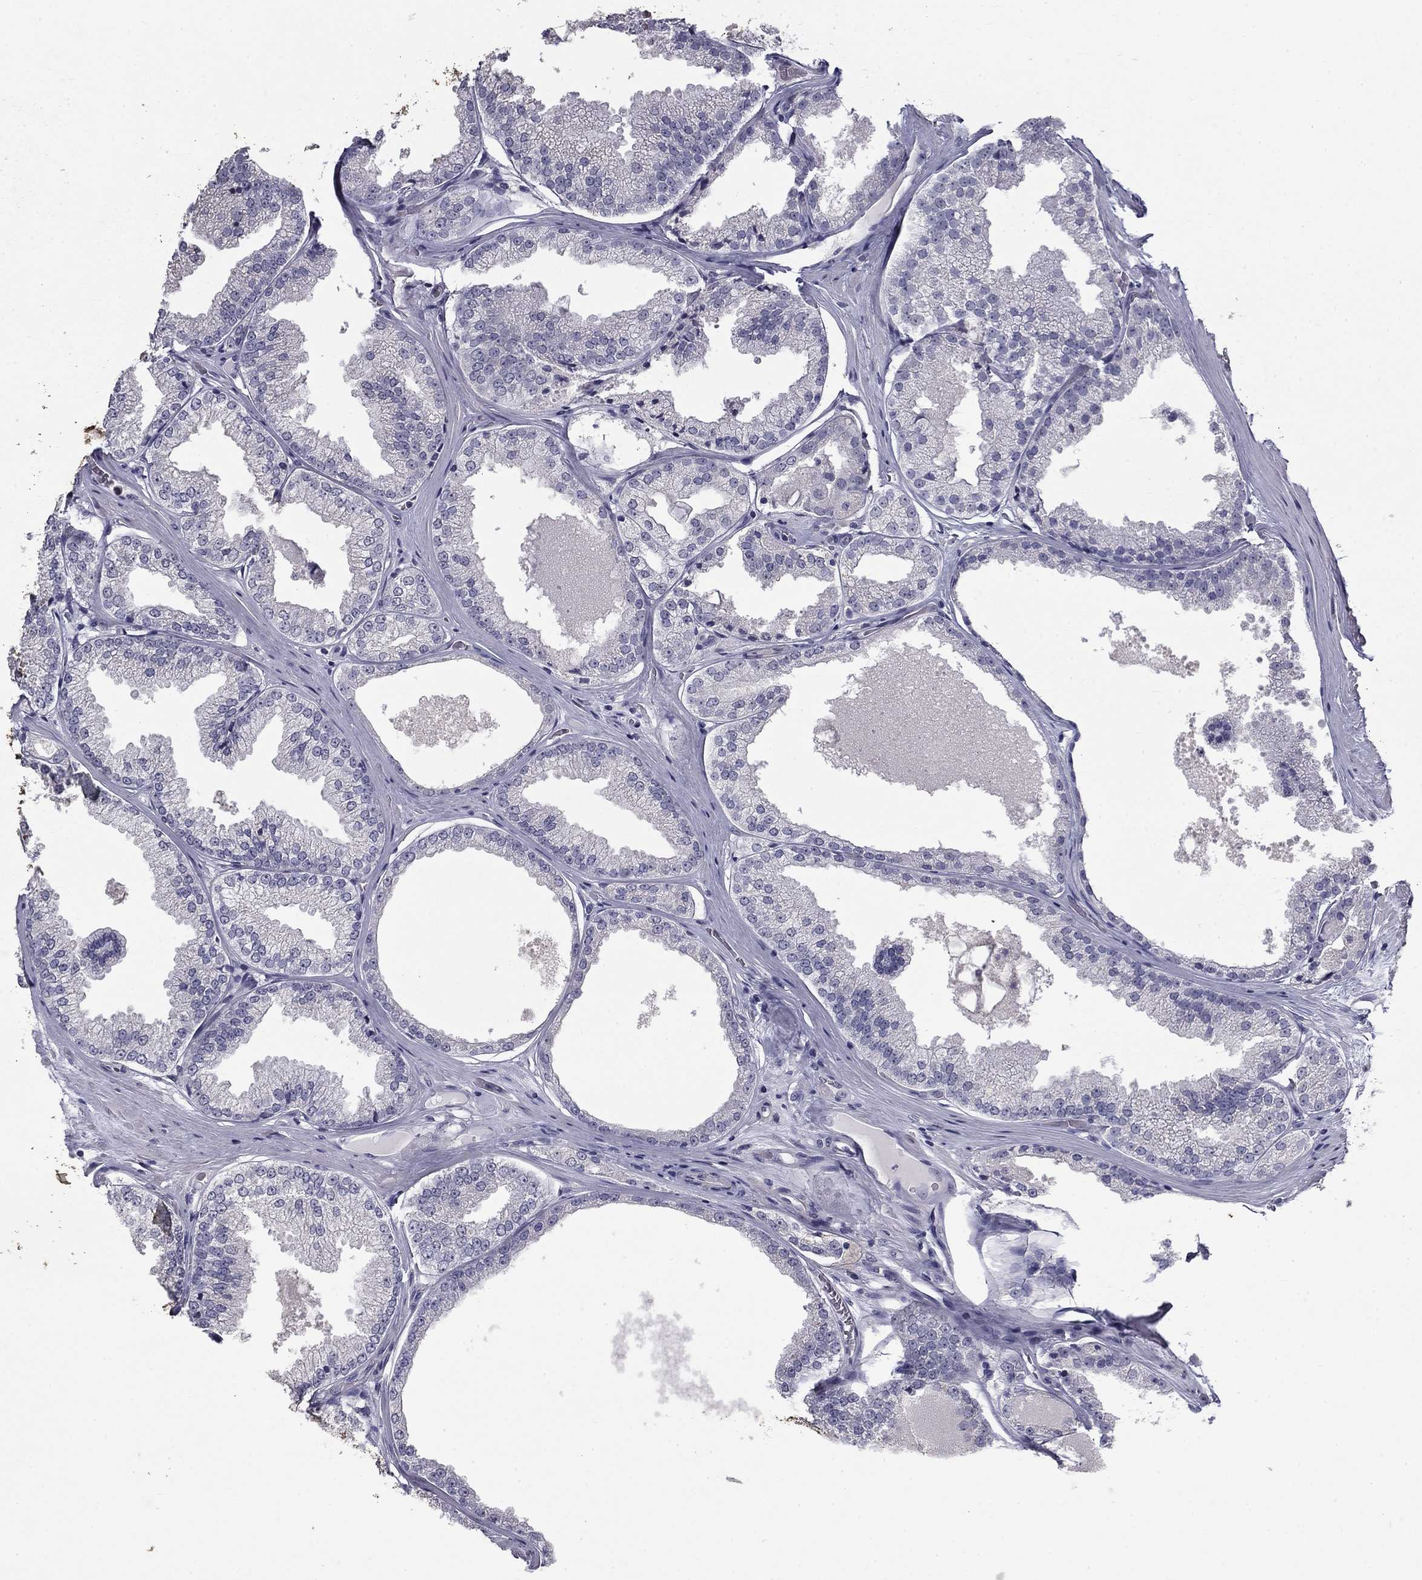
{"staining": {"intensity": "negative", "quantity": "none", "location": "none"}, "tissue": "prostate cancer", "cell_type": "Tumor cells", "image_type": "cancer", "snomed": [{"axis": "morphology", "description": "Adenocarcinoma, Low grade"}, {"axis": "topography", "description": "Prostate"}], "caption": "Photomicrograph shows no significant protein positivity in tumor cells of low-grade adenocarcinoma (prostate).", "gene": "PRRT2", "patient": {"sex": "male", "age": 68}}